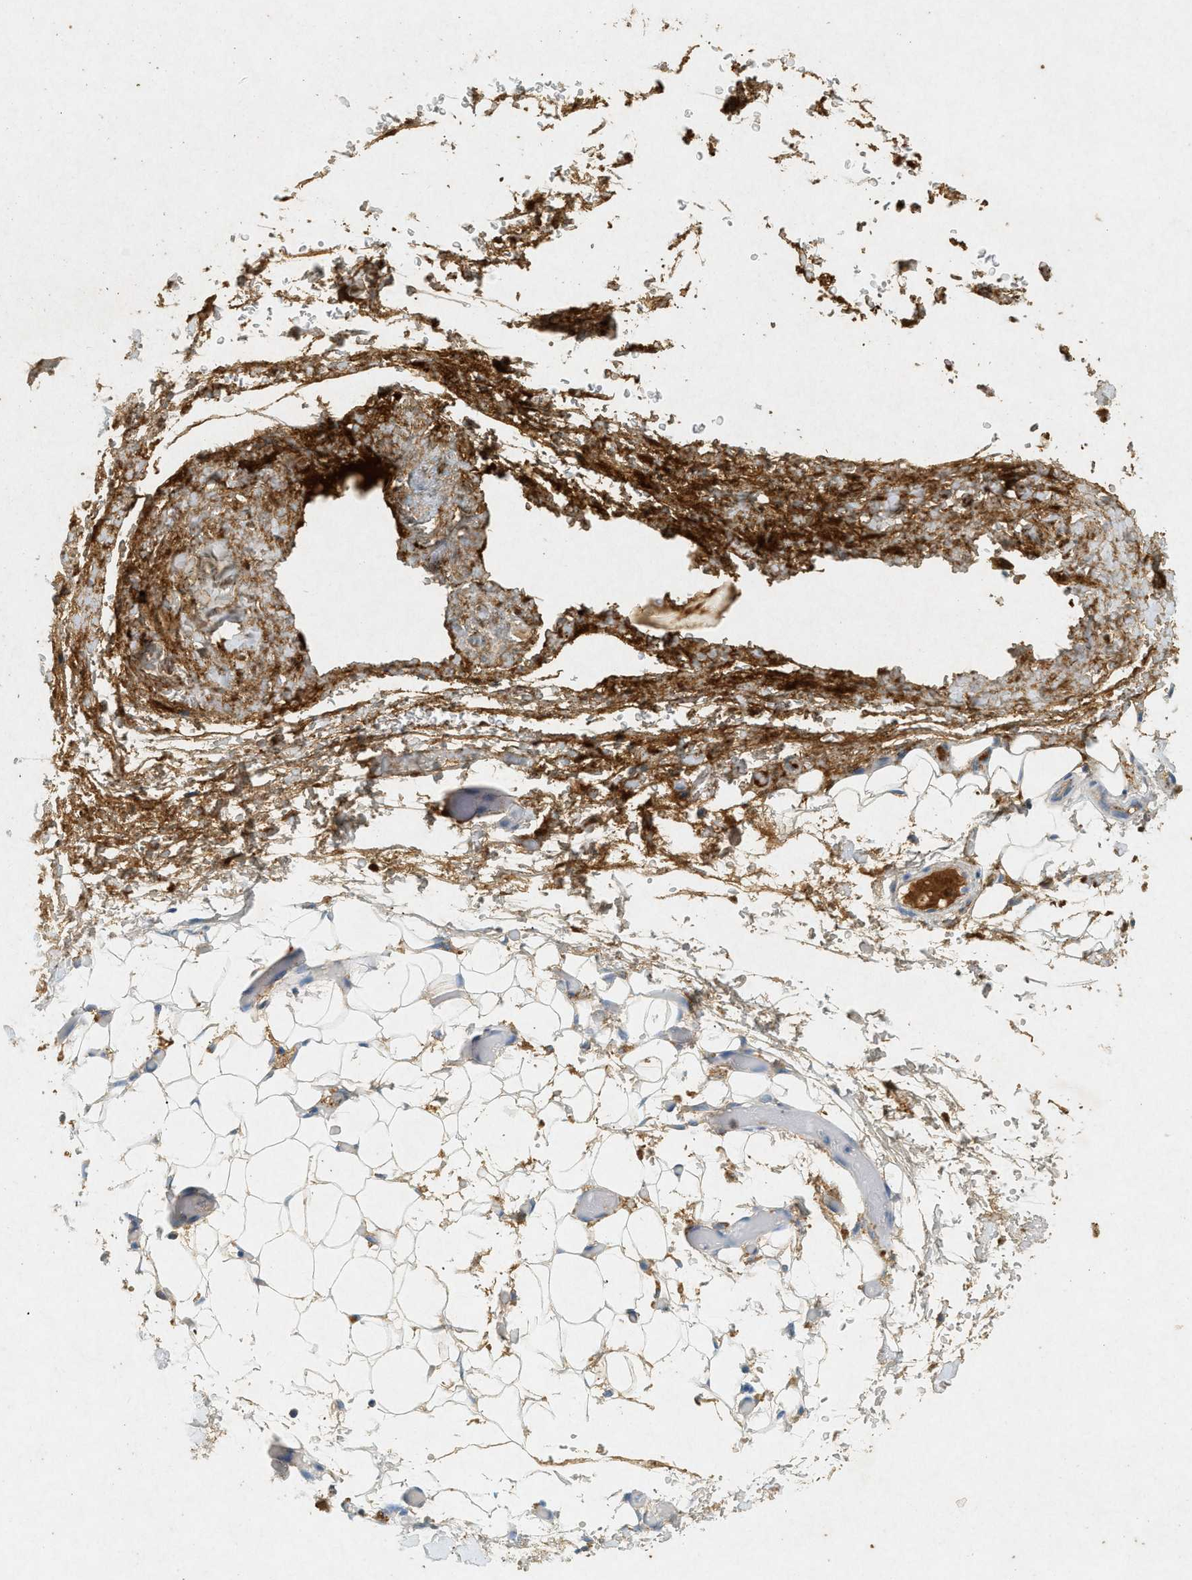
{"staining": {"intensity": "weak", "quantity": ">75%", "location": "cytoplasmic/membranous"}, "tissue": "adipose tissue", "cell_type": "Adipocytes", "image_type": "normal", "snomed": [{"axis": "morphology", "description": "Normal tissue, NOS"}, {"axis": "morphology", "description": "Adenocarcinoma, NOS"}, {"axis": "topography", "description": "Esophagus"}], "caption": "IHC of unremarkable human adipose tissue exhibits low levels of weak cytoplasmic/membranous expression in approximately >75% of adipocytes. (brown staining indicates protein expression, while blue staining denotes nuclei).", "gene": "F2", "patient": {"sex": "male", "age": 62}}